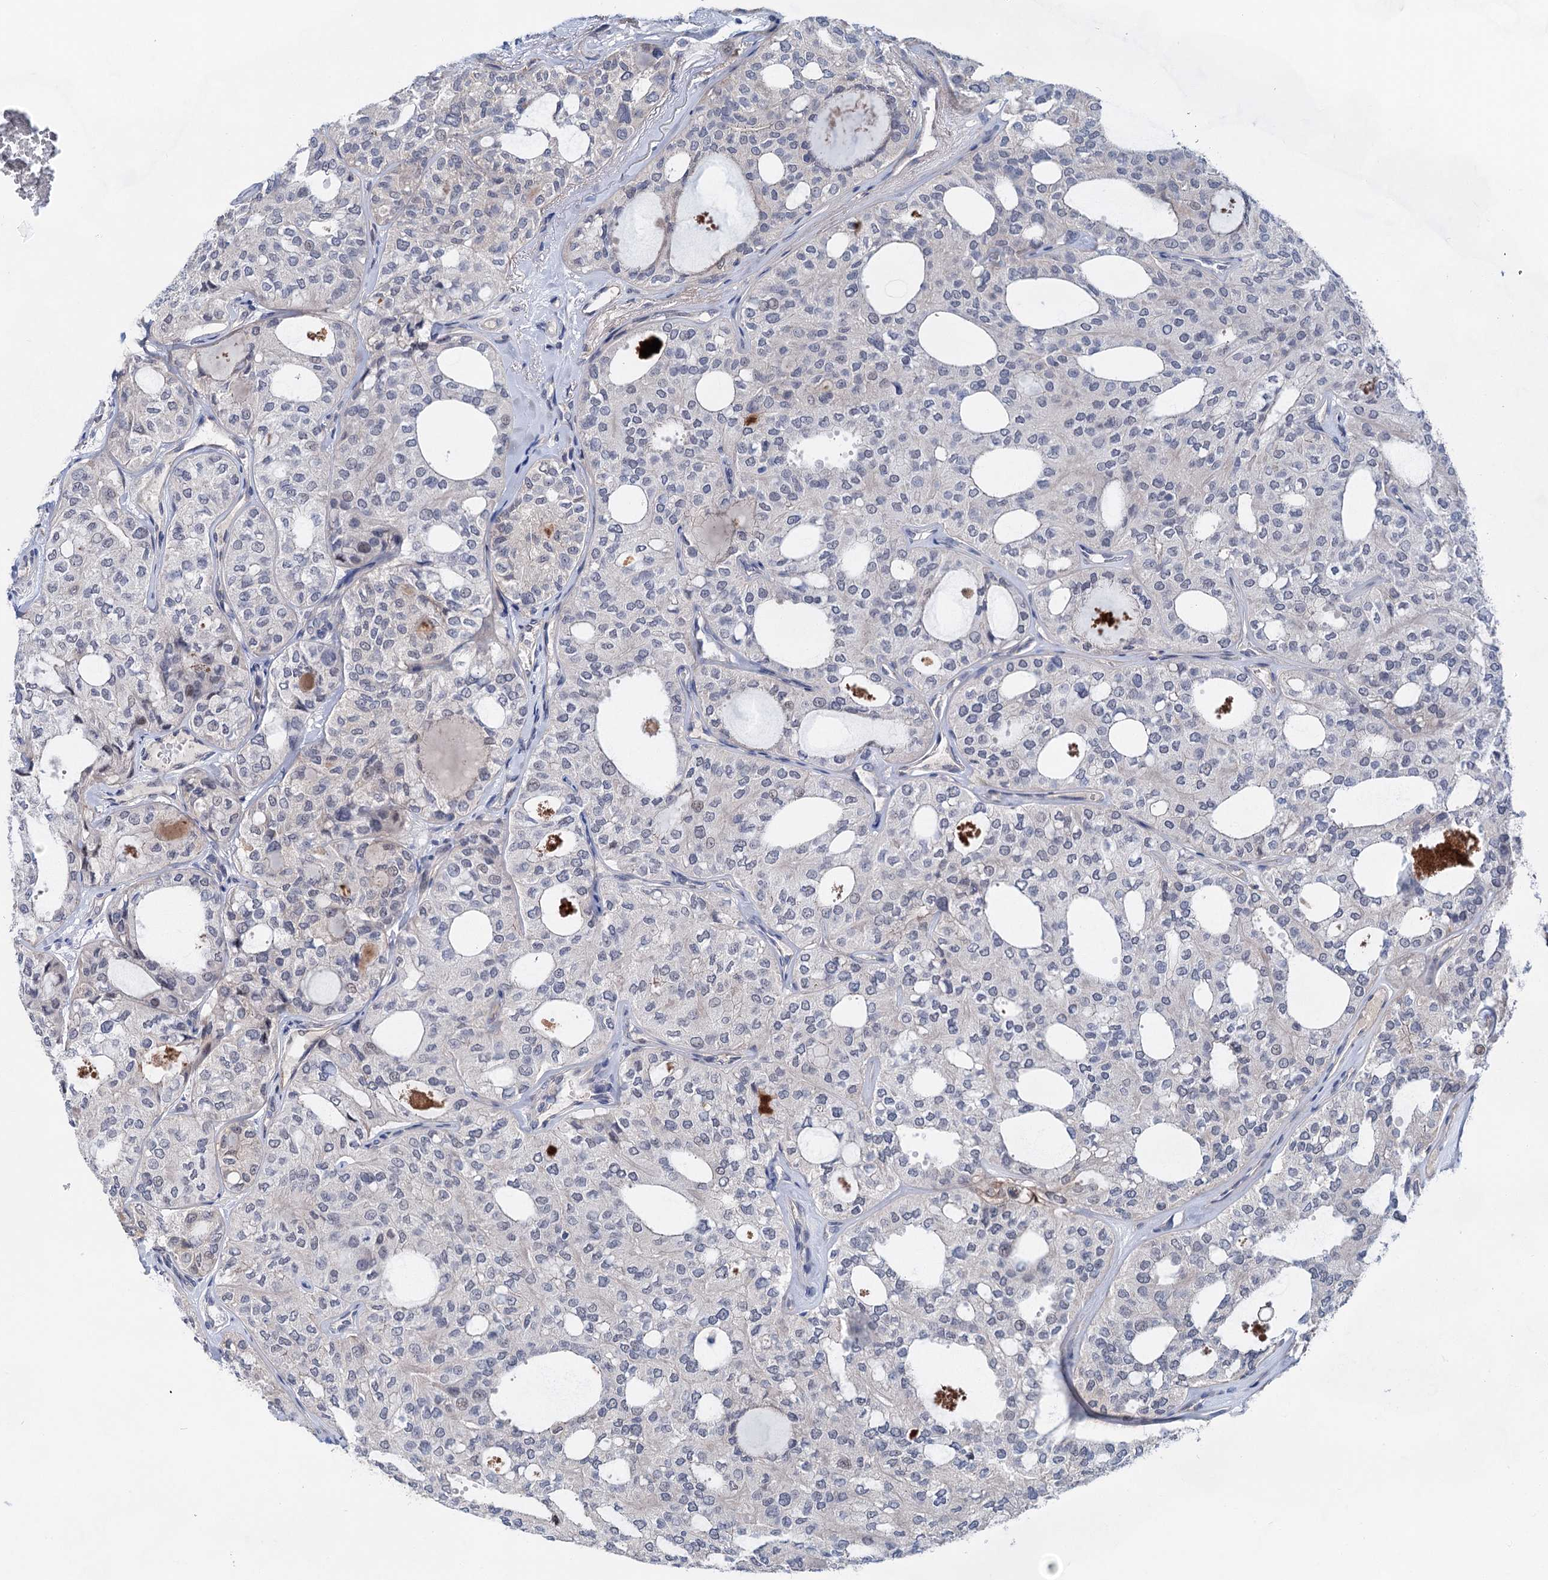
{"staining": {"intensity": "negative", "quantity": "none", "location": "none"}, "tissue": "thyroid cancer", "cell_type": "Tumor cells", "image_type": "cancer", "snomed": [{"axis": "morphology", "description": "Follicular adenoma carcinoma, NOS"}, {"axis": "topography", "description": "Thyroid gland"}], "caption": "Human thyroid cancer stained for a protein using immunohistochemistry demonstrates no expression in tumor cells.", "gene": "MORN3", "patient": {"sex": "male", "age": 75}}